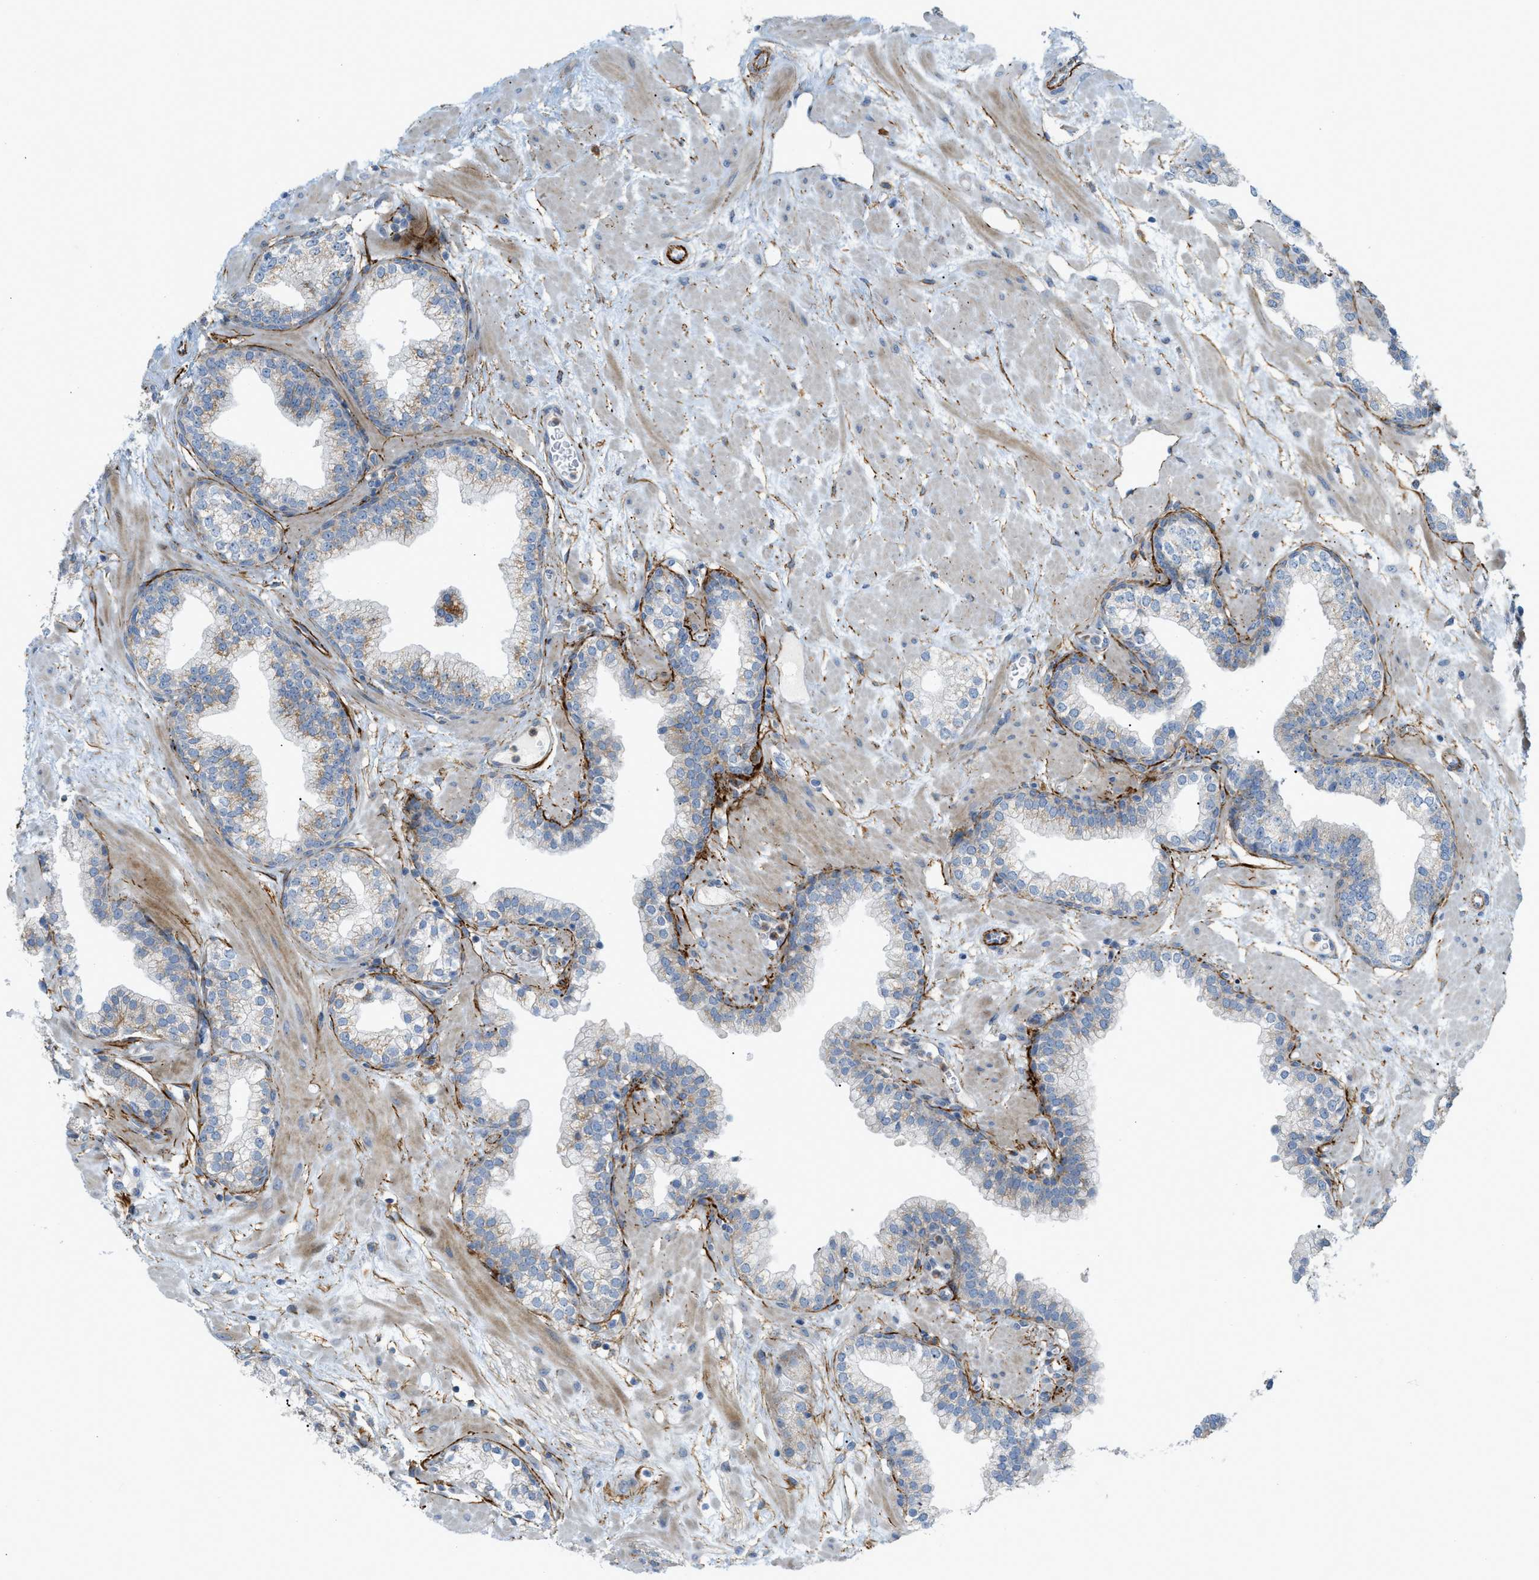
{"staining": {"intensity": "weak", "quantity": "25%-75%", "location": "cytoplasmic/membranous"}, "tissue": "prostate", "cell_type": "Glandular cells", "image_type": "normal", "snomed": [{"axis": "morphology", "description": "Normal tissue, NOS"}, {"axis": "morphology", "description": "Urothelial carcinoma, Low grade"}, {"axis": "topography", "description": "Urinary bladder"}, {"axis": "topography", "description": "Prostate"}], "caption": "A brown stain shows weak cytoplasmic/membranous staining of a protein in glandular cells of normal human prostate.", "gene": "LMBRD1", "patient": {"sex": "male", "age": 60}}